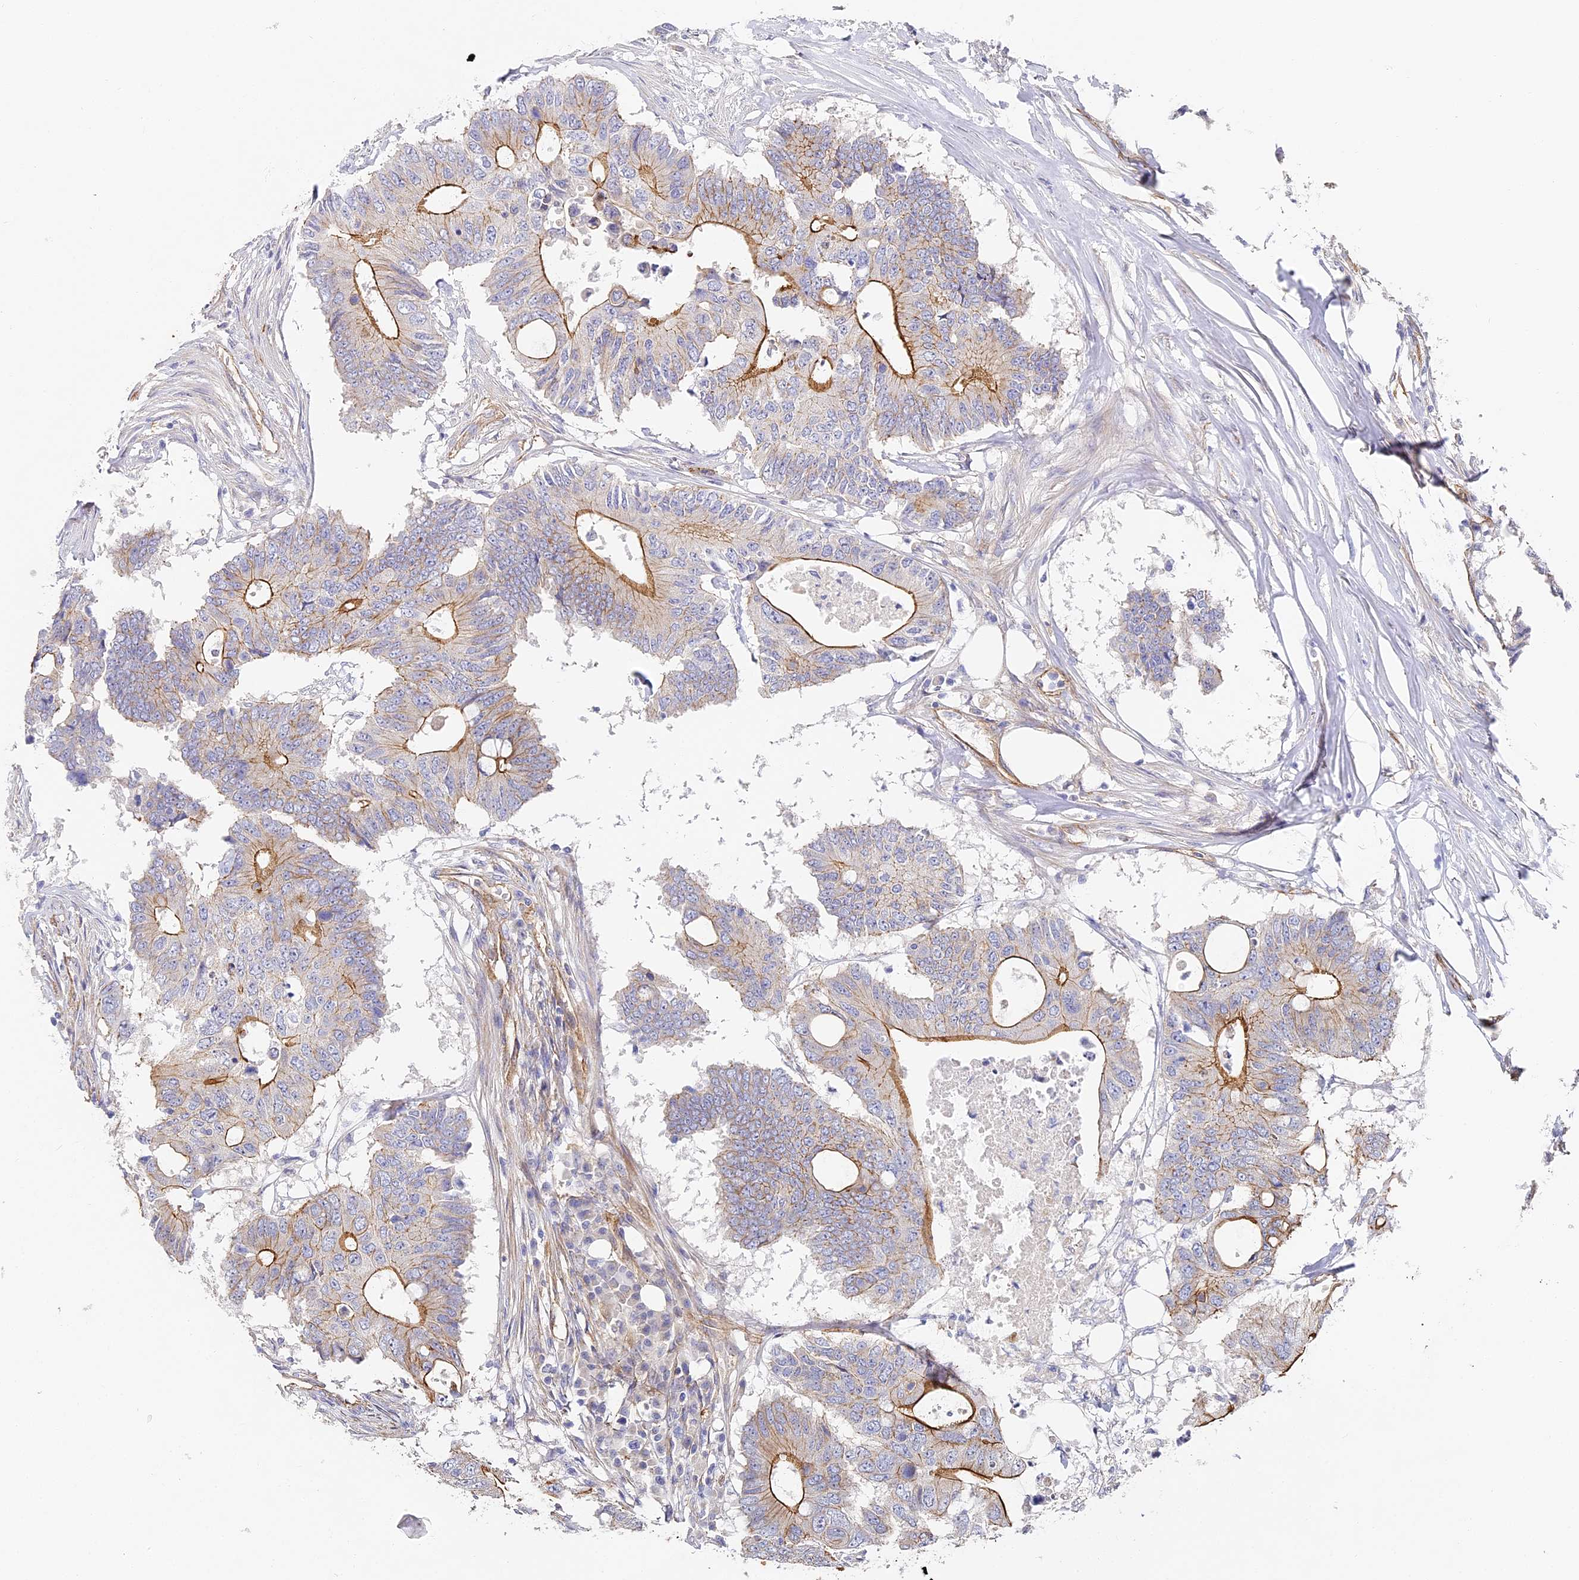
{"staining": {"intensity": "strong", "quantity": "<25%", "location": "cytoplasmic/membranous"}, "tissue": "colorectal cancer", "cell_type": "Tumor cells", "image_type": "cancer", "snomed": [{"axis": "morphology", "description": "Adenocarcinoma, NOS"}, {"axis": "topography", "description": "Colon"}], "caption": "The micrograph shows a brown stain indicating the presence of a protein in the cytoplasmic/membranous of tumor cells in adenocarcinoma (colorectal).", "gene": "CCDC30", "patient": {"sex": "male", "age": 71}}